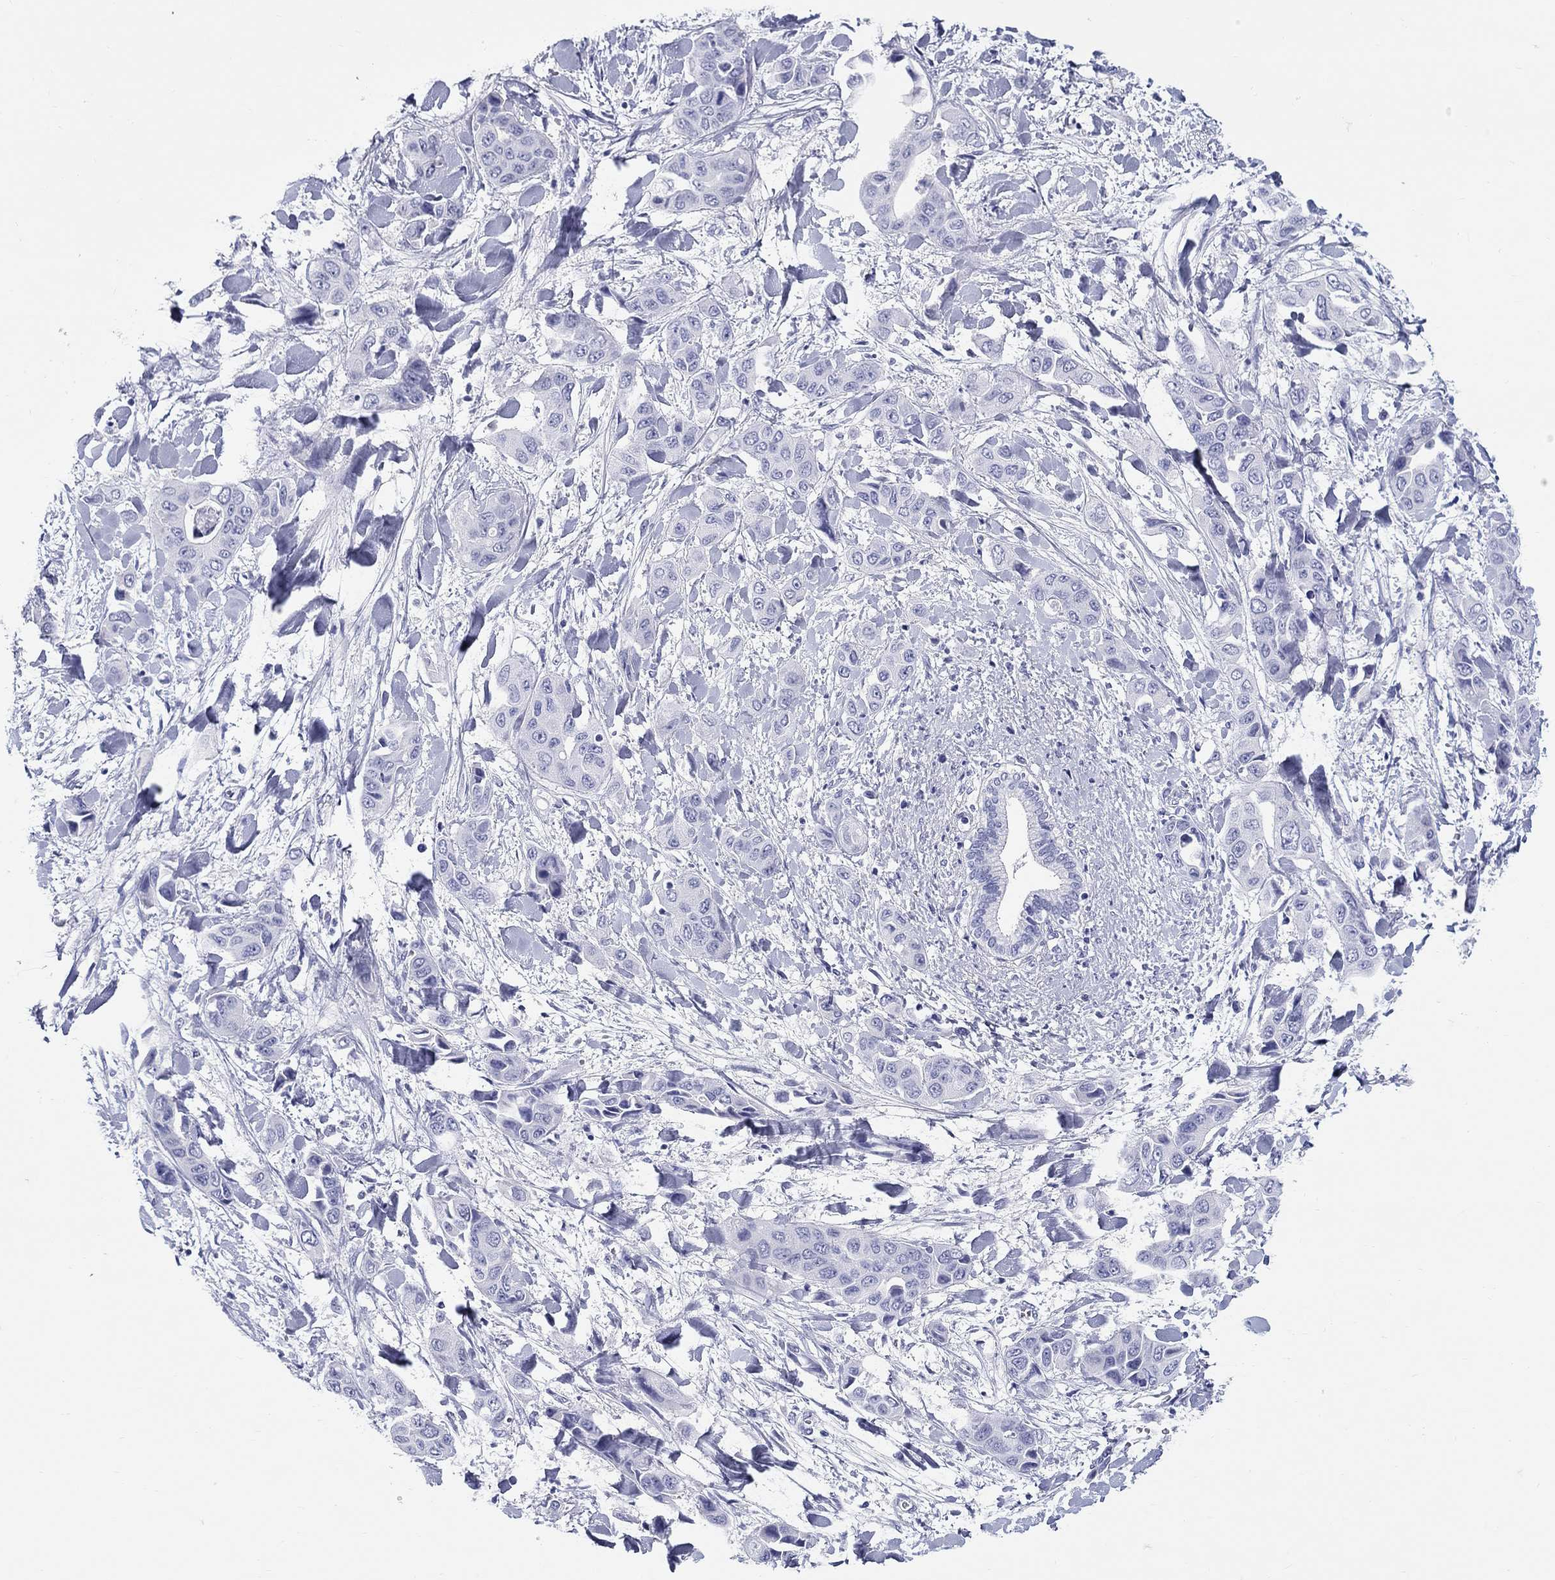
{"staining": {"intensity": "negative", "quantity": "none", "location": "none"}, "tissue": "liver cancer", "cell_type": "Tumor cells", "image_type": "cancer", "snomed": [{"axis": "morphology", "description": "Cholangiocarcinoma"}, {"axis": "topography", "description": "Liver"}], "caption": "Liver cancer (cholangiocarcinoma) was stained to show a protein in brown. There is no significant positivity in tumor cells. (IHC, brightfield microscopy, high magnification).", "gene": "LAMP5", "patient": {"sex": "female", "age": 52}}